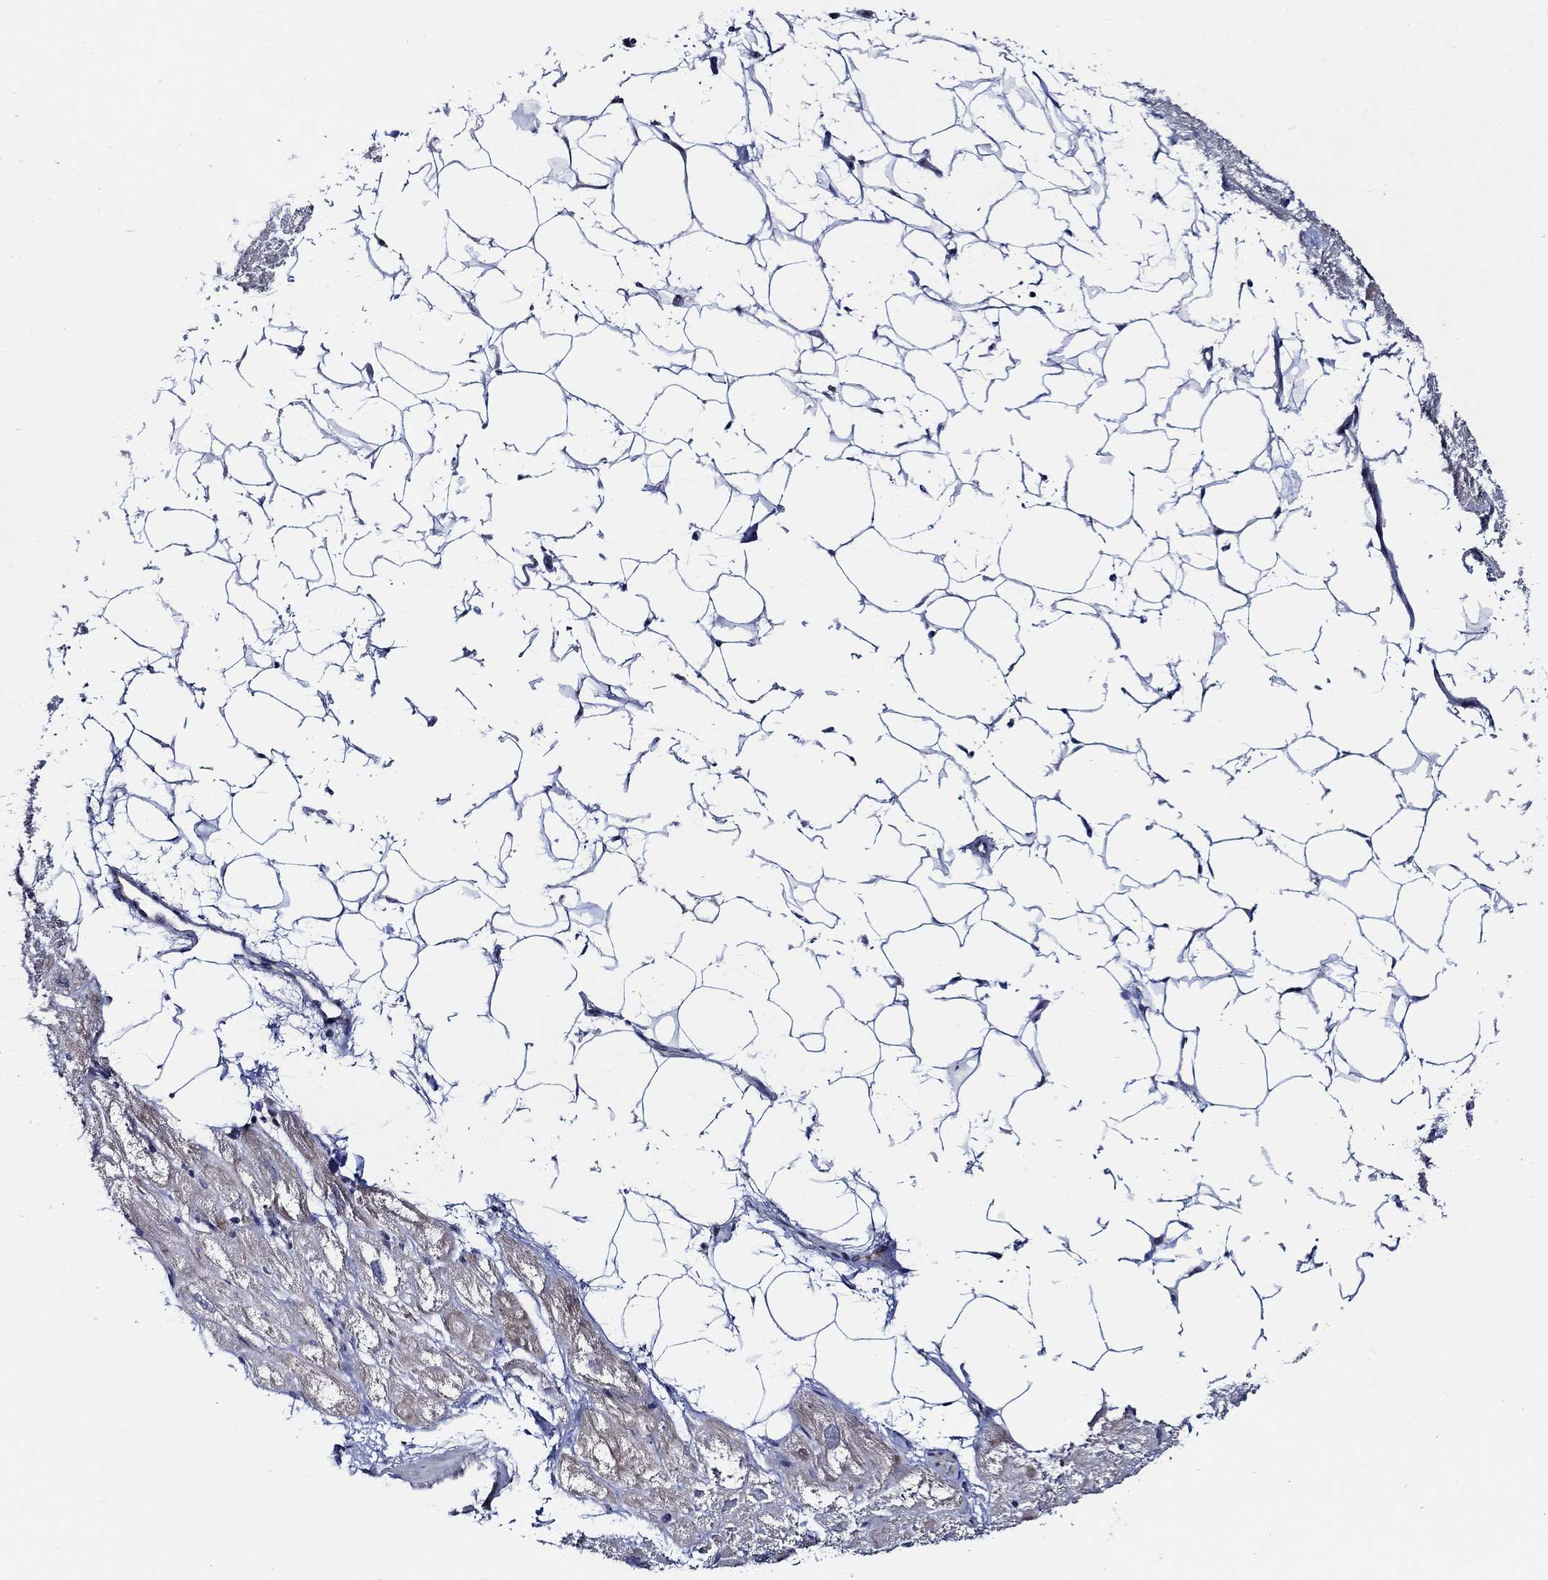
{"staining": {"intensity": "negative", "quantity": "none", "location": "none"}, "tissue": "heart muscle", "cell_type": "Cardiomyocytes", "image_type": "normal", "snomed": [{"axis": "morphology", "description": "Normal tissue, NOS"}, {"axis": "topography", "description": "Heart"}], "caption": "IHC histopathology image of benign human heart muscle stained for a protein (brown), which reveals no staining in cardiomyocytes. (DAB (3,3'-diaminobenzidine) immunohistochemistry (IHC) visualized using brightfield microscopy, high magnification).", "gene": "C8orf48", "patient": {"sex": "male", "age": 66}}